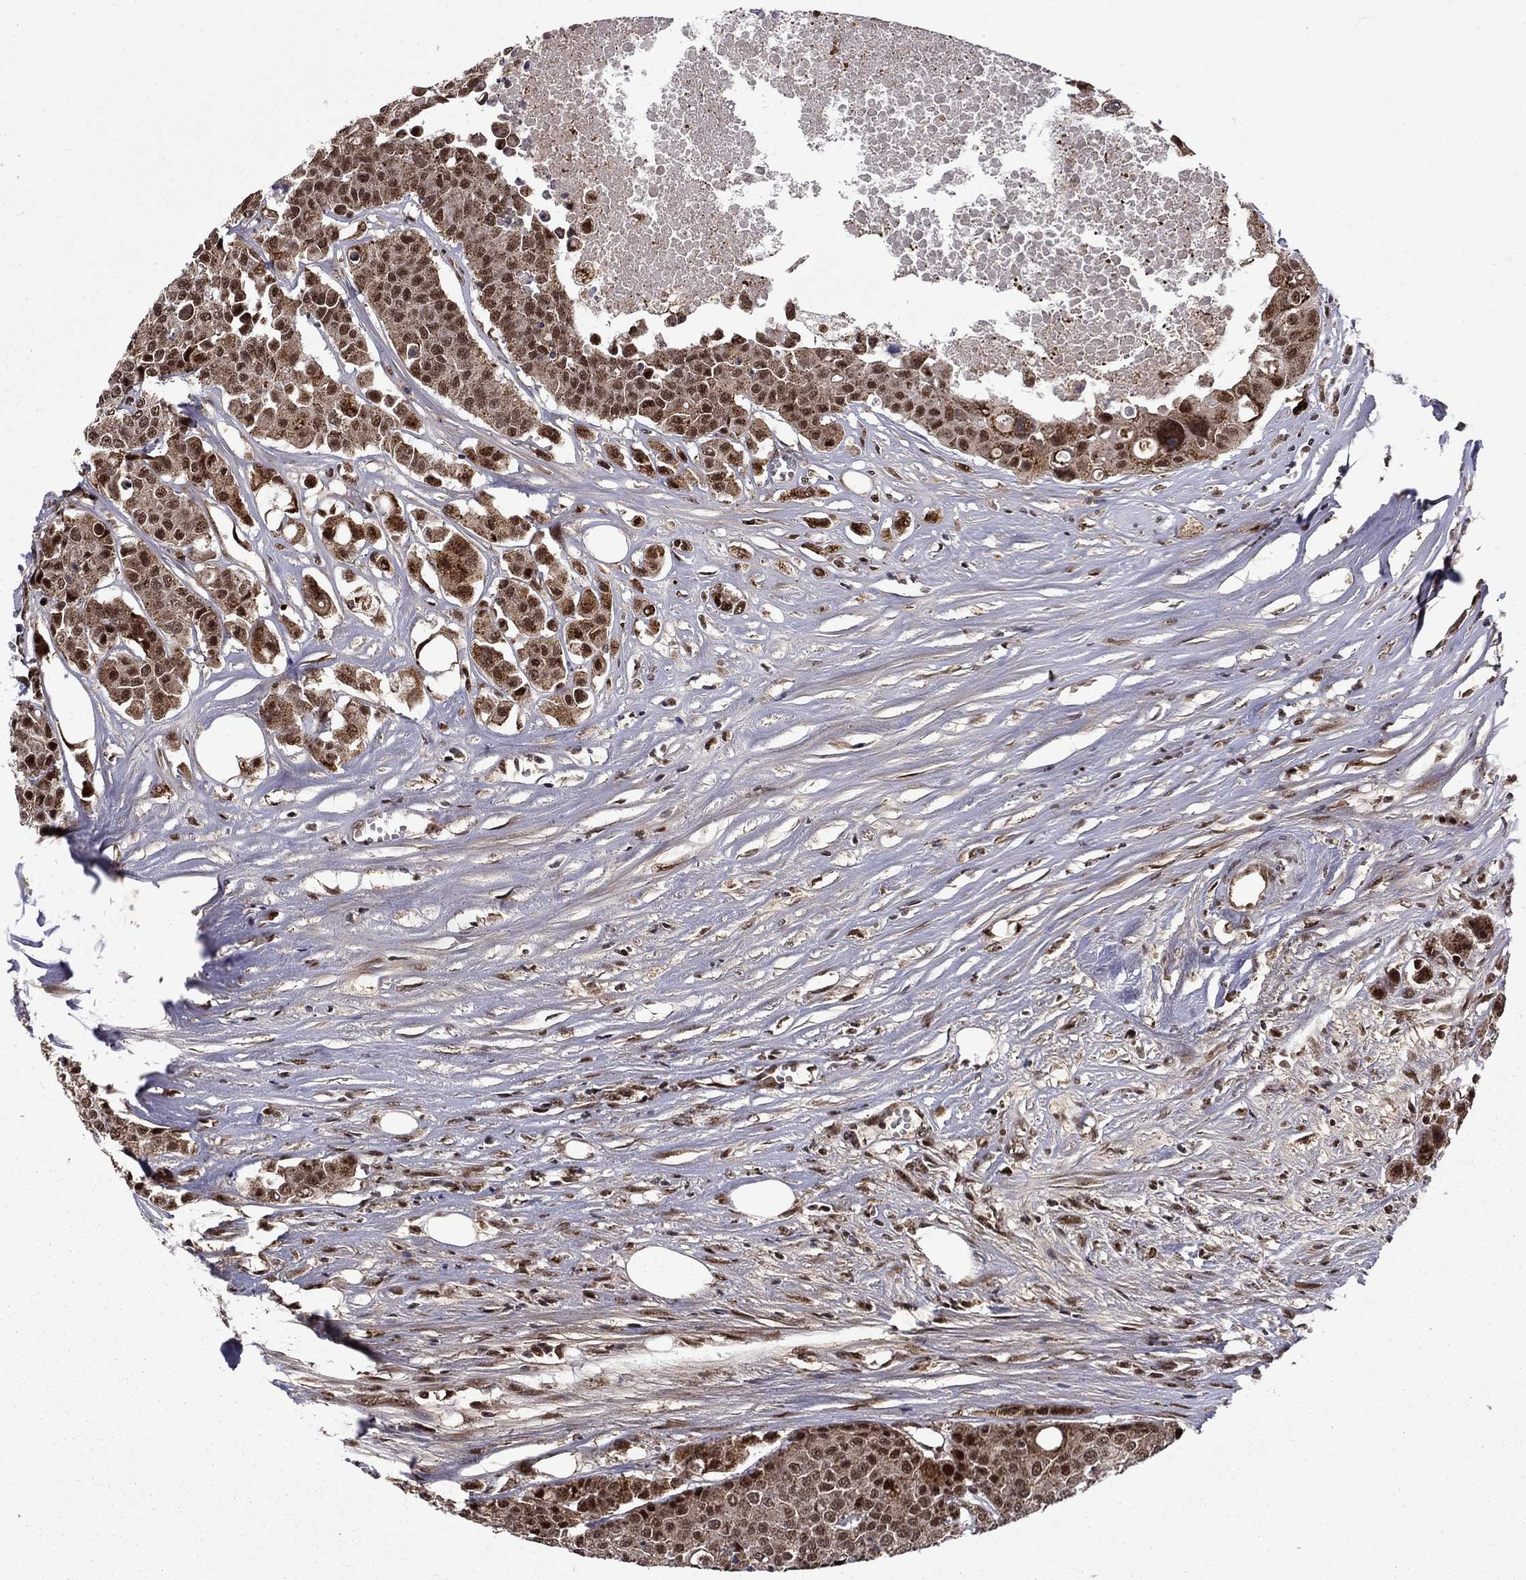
{"staining": {"intensity": "moderate", "quantity": ">75%", "location": "cytoplasmic/membranous,nuclear"}, "tissue": "carcinoid", "cell_type": "Tumor cells", "image_type": "cancer", "snomed": [{"axis": "morphology", "description": "Carcinoid, malignant, NOS"}, {"axis": "topography", "description": "Colon"}], "caption": "Immunohistochemistry of human carcinoid exhibits medium levels of moderate cytoplasmic/membranous and nuclear positivity in approximately >75% of tumor cells.", "gene": "KPNA3", "patient": {"sex": "male", "age": 81}}